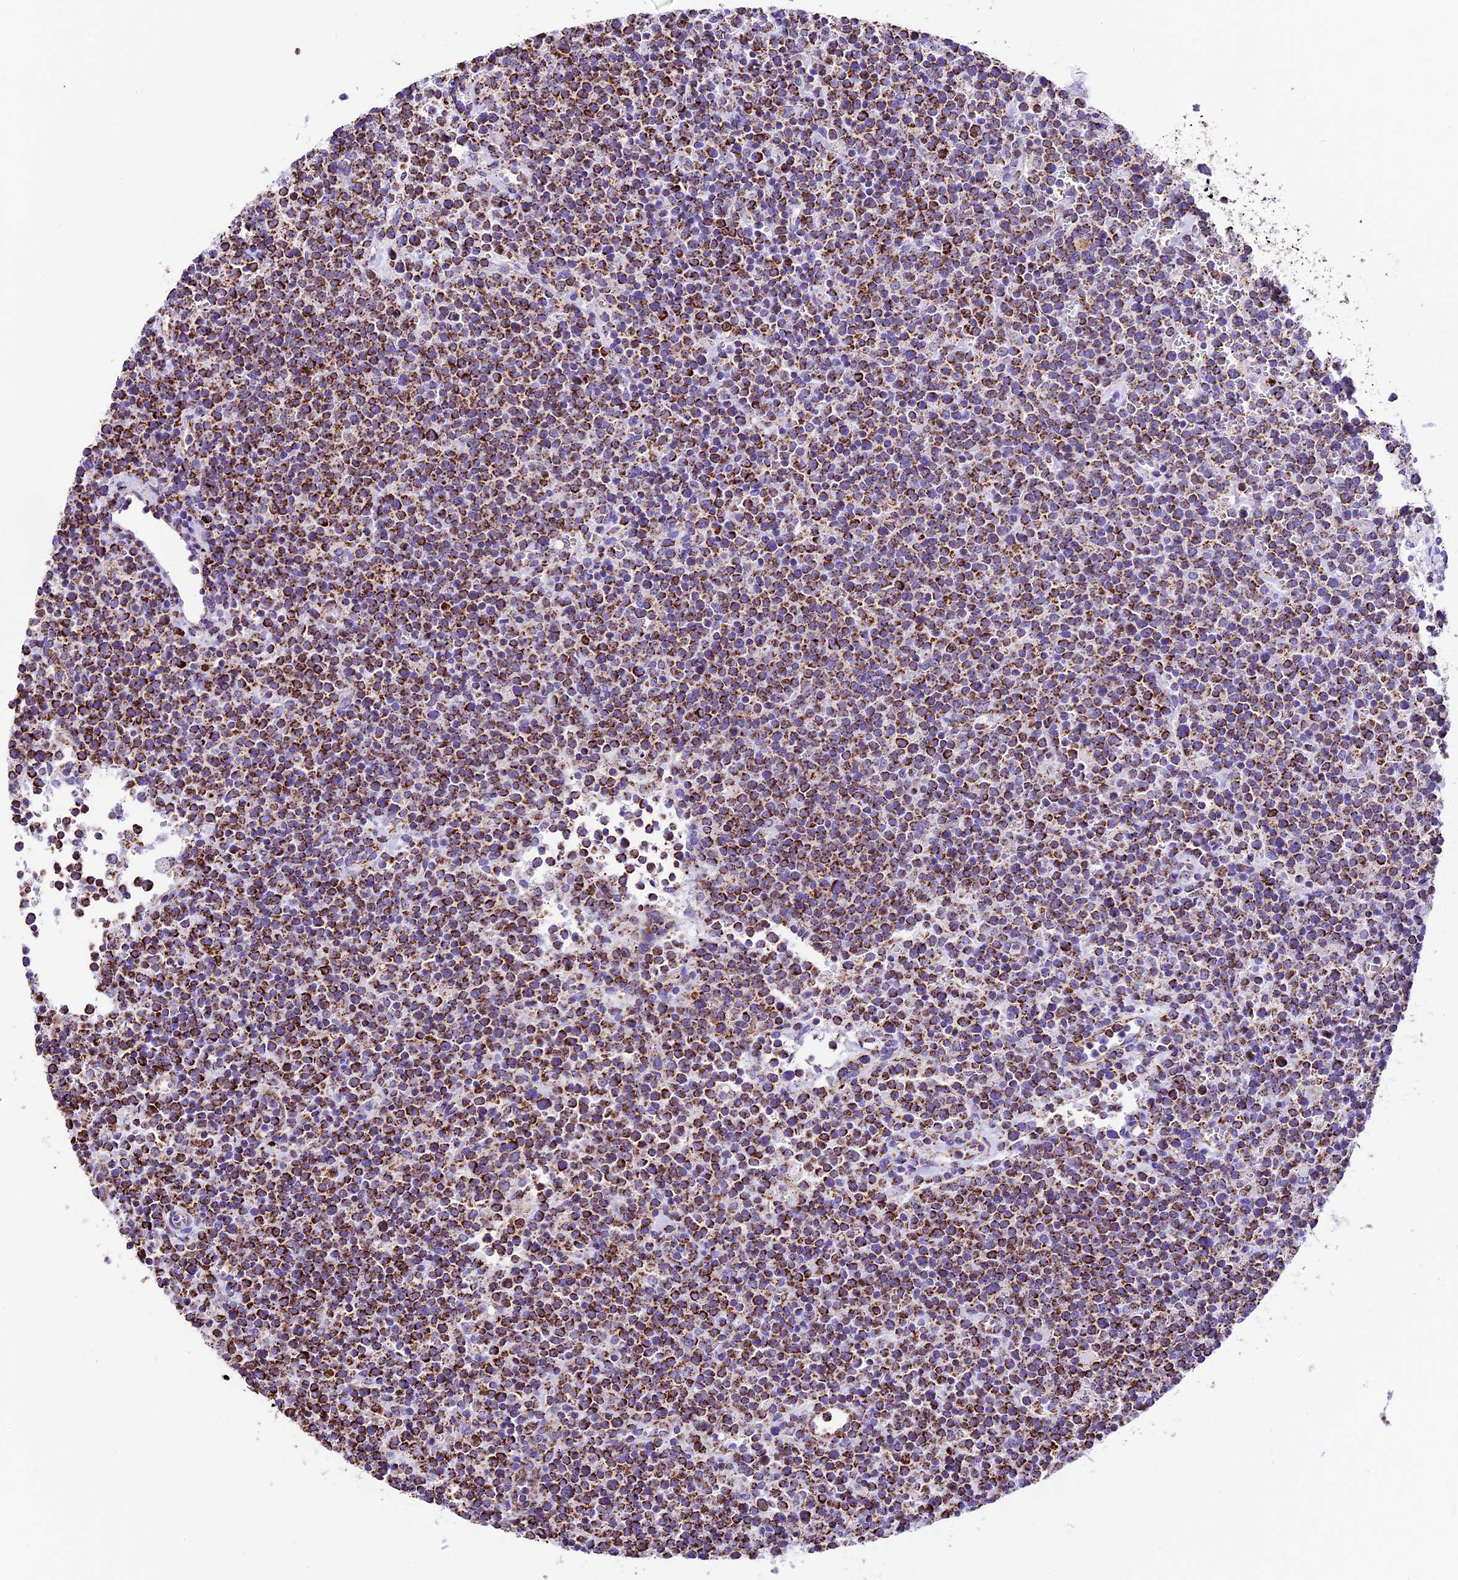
{"staining": {"intensity": "strong", "quantity": ">75%", "location": "cytoplasmic/membranous"}, "tissue": "lymphoma", "cell_type": "Tumor cells", "image_type": "cancer", "snomed": [{"axis": "morphology", "description": "Malignant lymphoma, non-Hodgkin's type, High grade"}, {"axis": "topography", "description": "Lymph node"}], "caption": "High-grade malignant lymphoma, non-Hodgkin's type stained with a brown dye shows strong cytoplasmic/membranous positive expression in approximately >75% of tumor cells.", "gene": "DCAF5", "patient": {"sex": "male", "age": 61}}